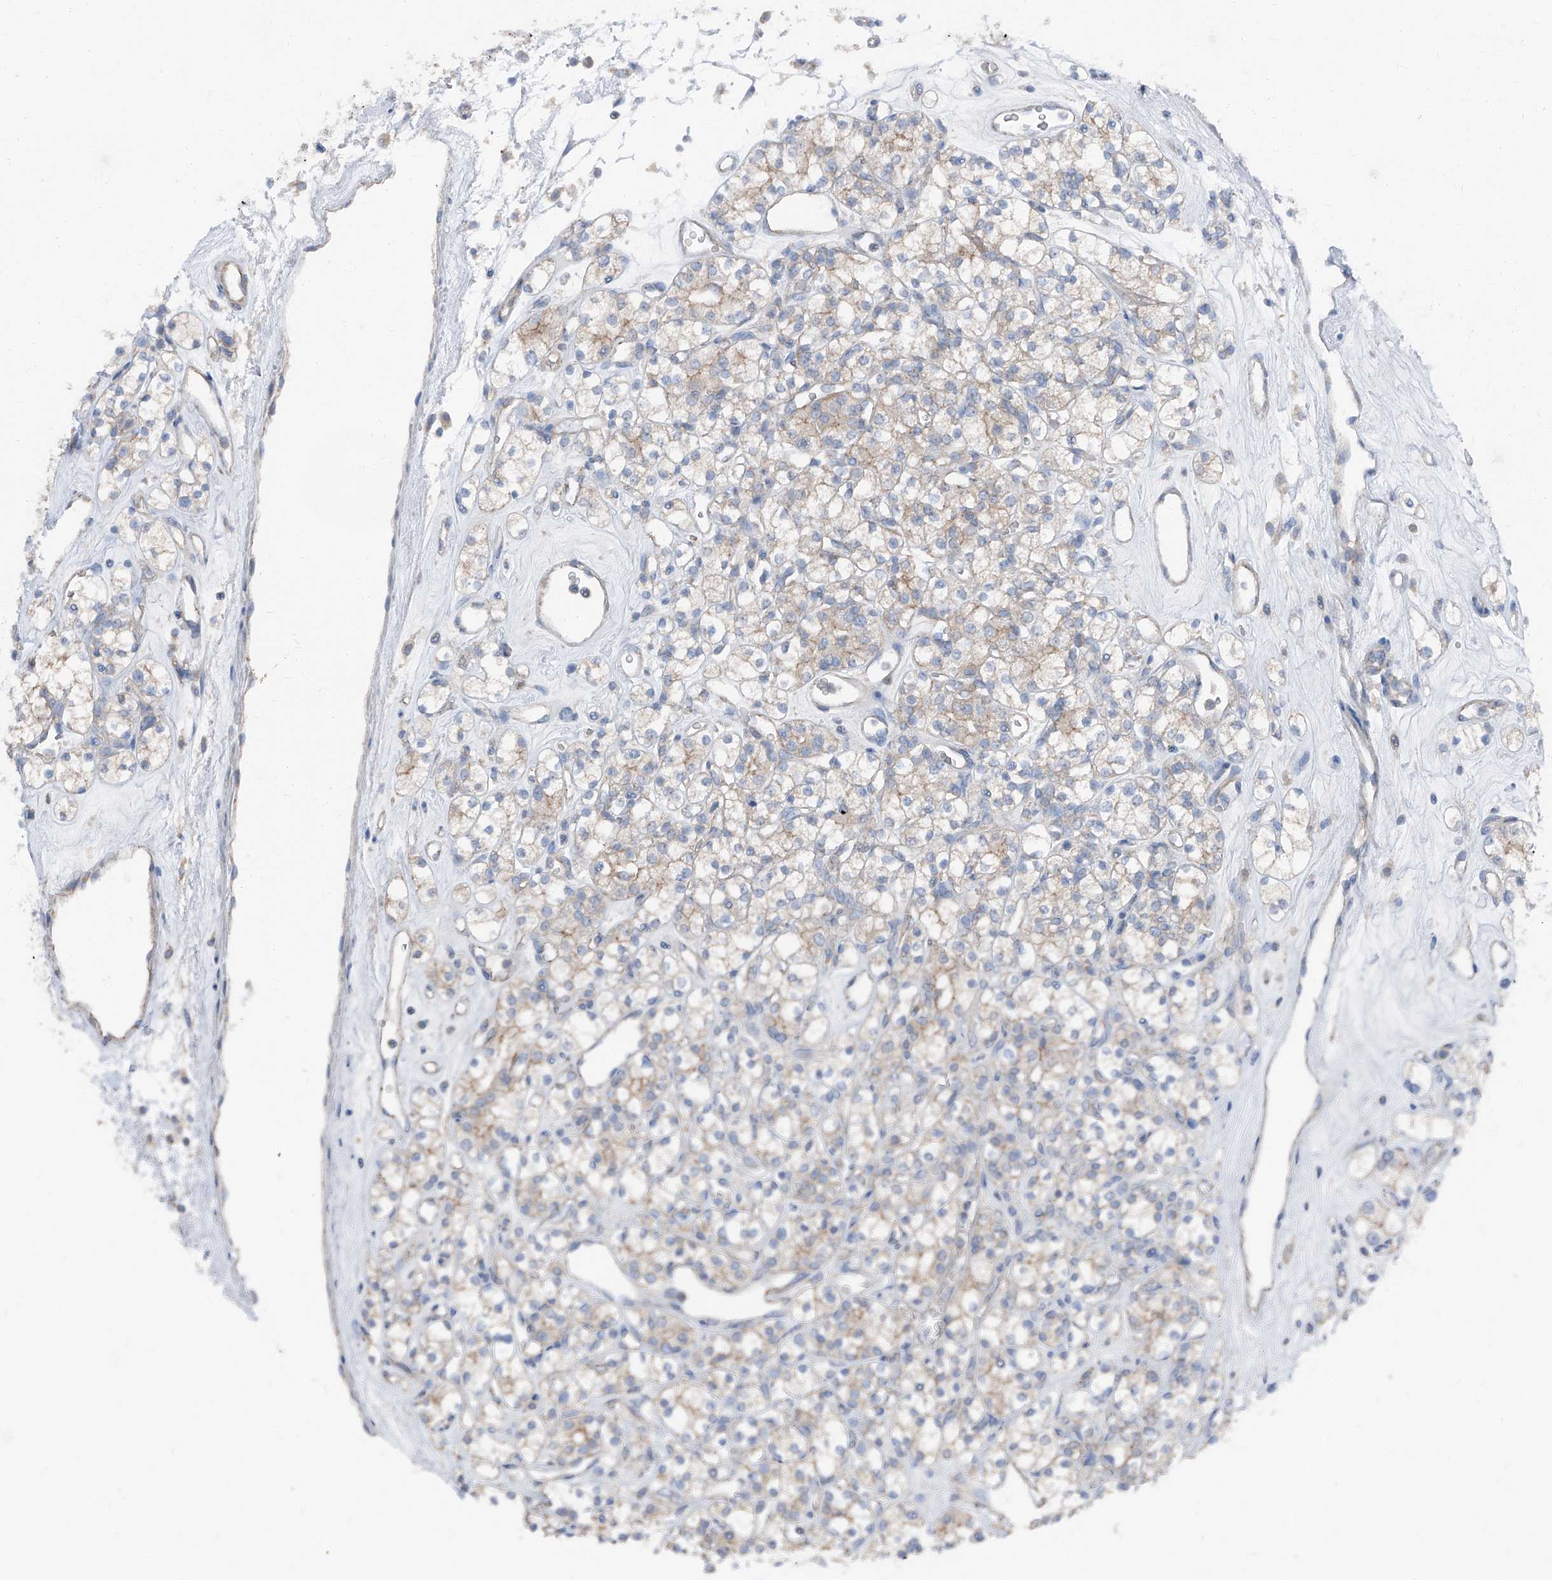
{"staining": {"intensity": "weak", "quantity": "<25%", "location": "cytoplasmic/membranous"}, "tissue": "renal cancer", "cell_type": "Tumor cells", "image_type": "cancer", "snomed": [{"axis": "morphology", "description": "Adenocarcinoma, NOS"}, {"axis": "topography", "description": "Kidney"}], "caption": "Immunohistochemical staining of renal adenocarcinoma demonstrates no significant expression in tumor cells. (DAB immunohistochemistry with hematoxylin counter stain).", "gene": "GPR142", "patient": {"sex": "male", "age": 77}}